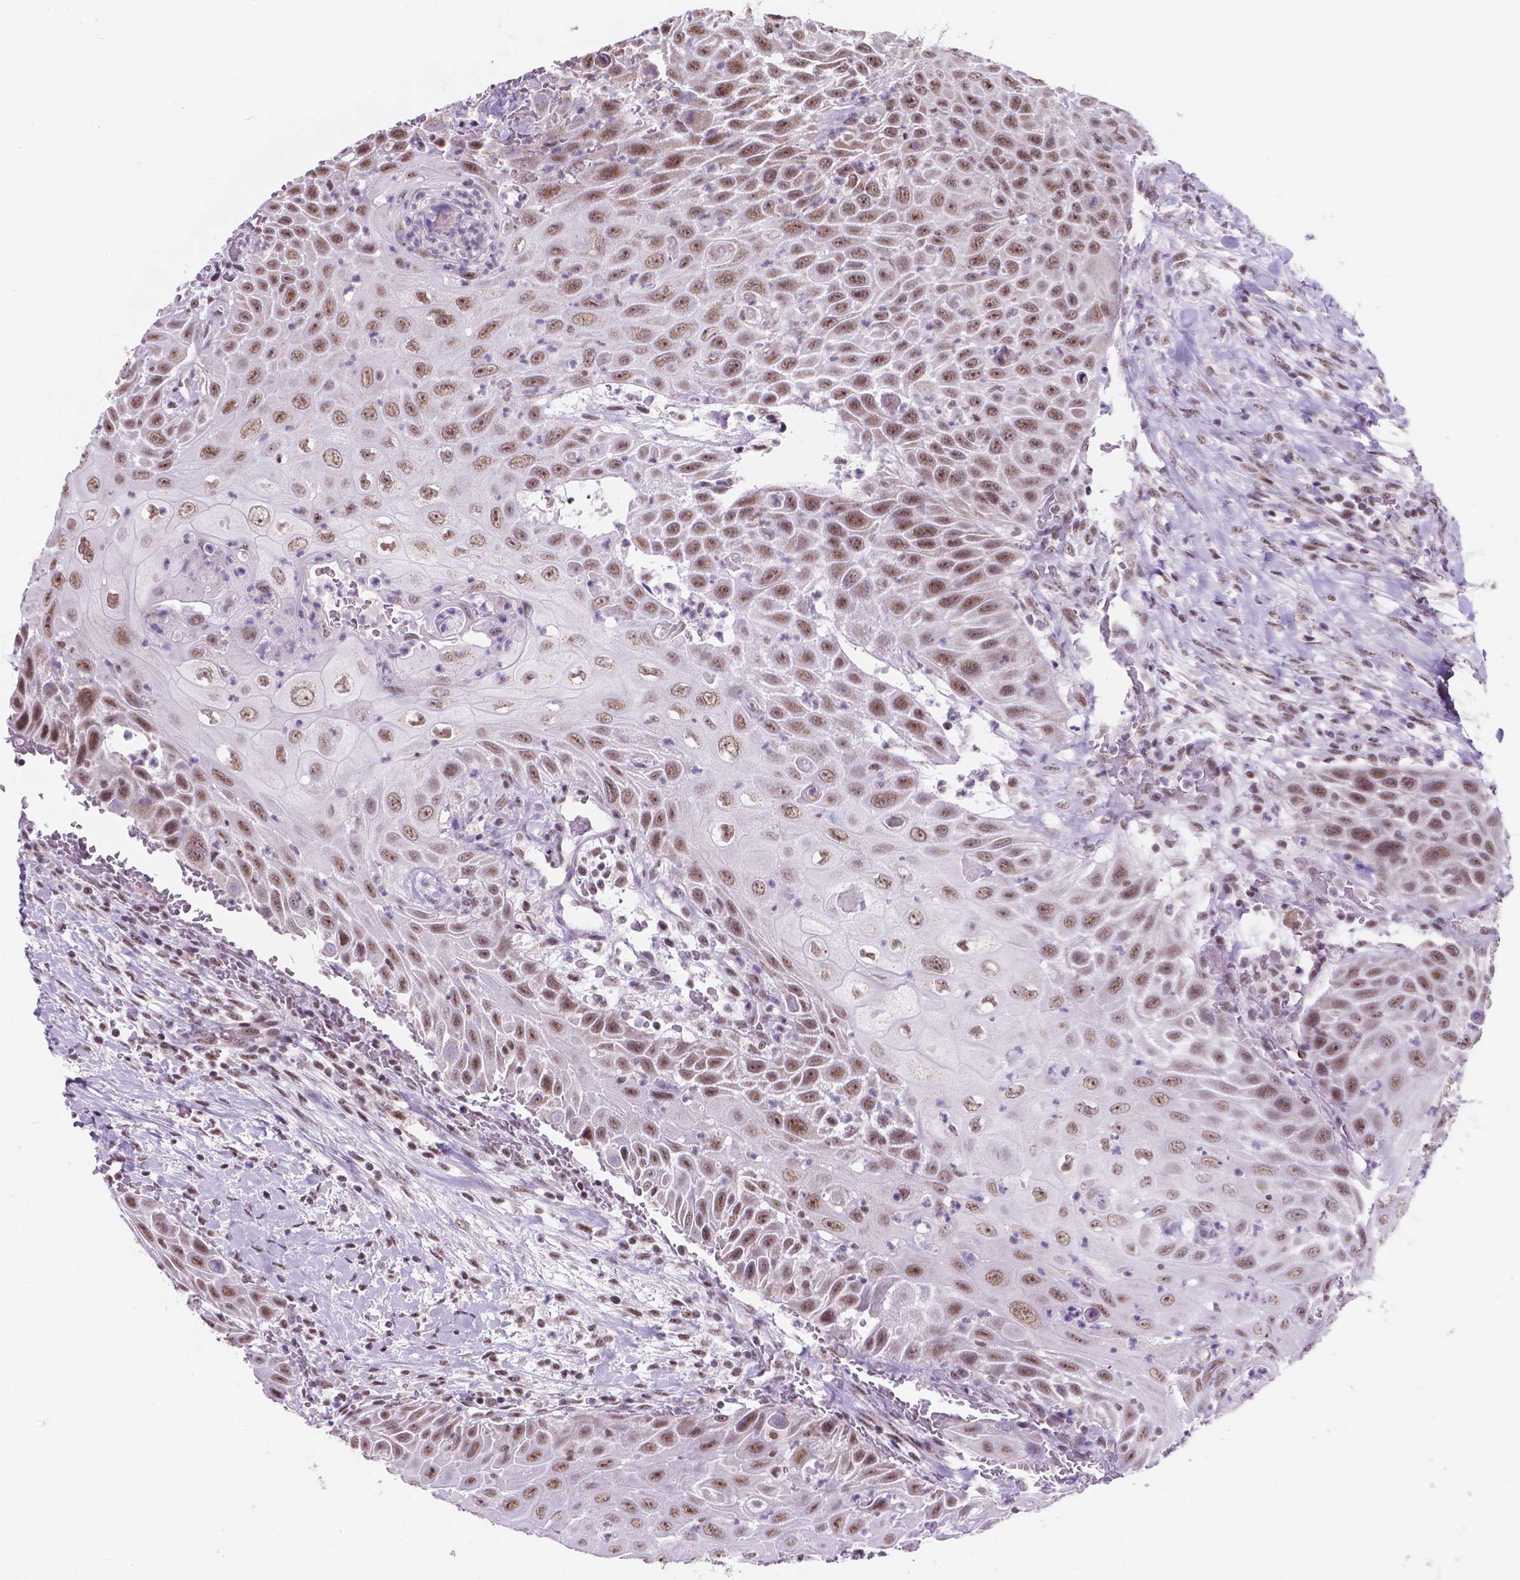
{"staining": {"intensity": "moderate", "quantity": ">75%", "location": "nuclear"}, "tissue": "head and neck cancer", "cell_type": "Tumor cells", "image_type": "cancer", "snomed": [{"axis": "morphology", "description": "Squamous cell carcinoma, NOS"}, {"axis": "topography", "description": "Head-Neck"}], "caption": "Immunohistochemistry image of head and neck cancer (squamous cell carcinoma) stained for a protein (brown), which displays medium levels of moderate nuclear staining in about >75% of tumor cells.", "gene": "BCAS2", "patient": {"sex": "male", "age": 69}}